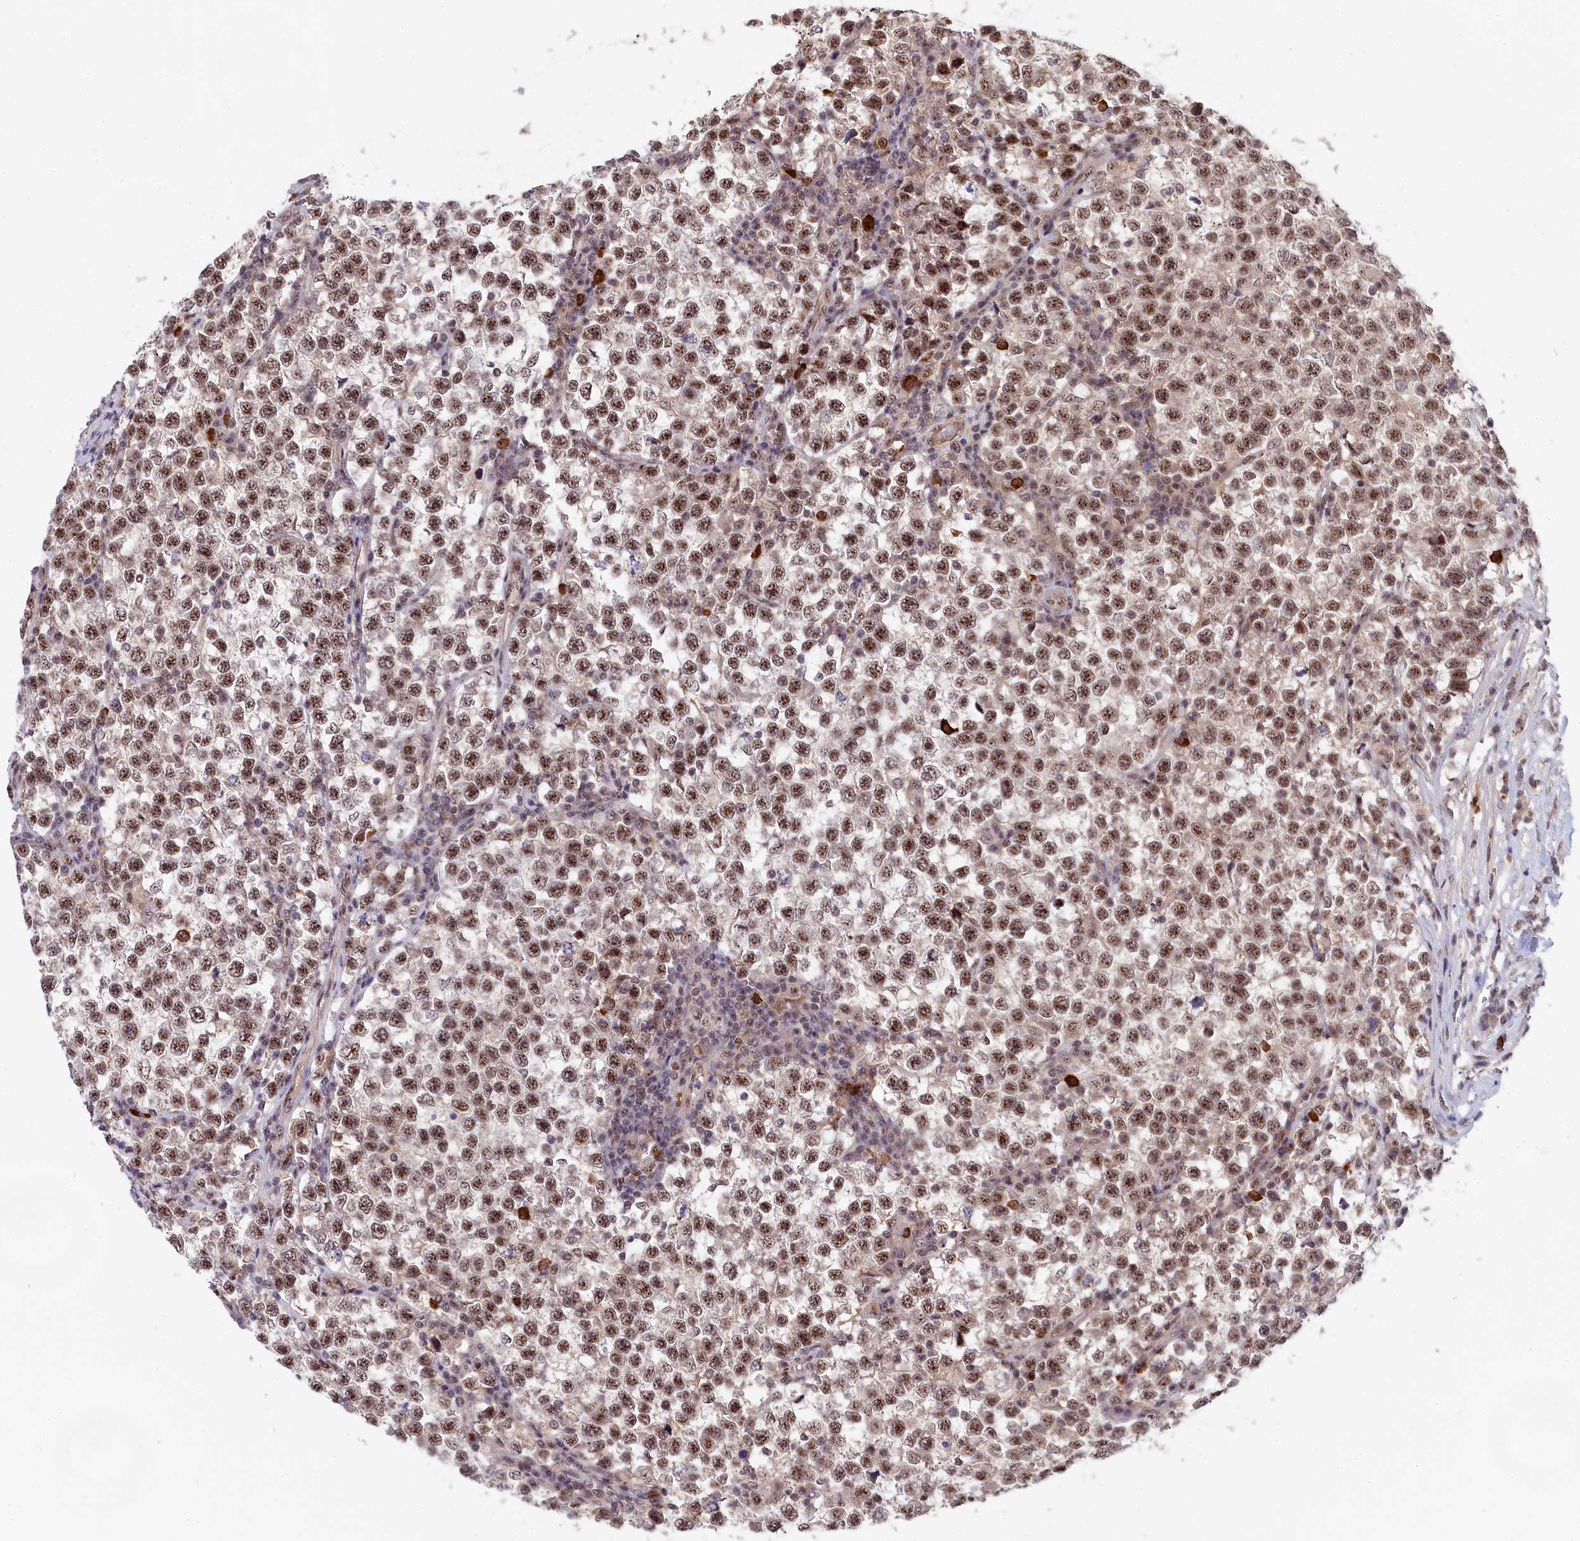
{"staining": {"intensity": "moderate", "quantity": ">75%", "location": "nuclear"}, "tissue": "testis cancer", "cell_type": "Tumor cells", "image_type": "cancer", "snomed": [{"axis": "morphology", "description": "Normal tissue, NOS"}, {"axis": "morphology", "description": "Seminoma, NOS"}, {"axis": "topography", "description": "Testis"}], "caption": "A micrograph of human testis cancer stained for a protein exhibits moderate nuclear brown staining in tumor cells. The protein of interest is stained brown, and the nuclei are stained in blue (DAB IHC with brightfield microscopy, high magnification).", "gene": "TAB1", "patient": {"sex": "male", "age": 43}}